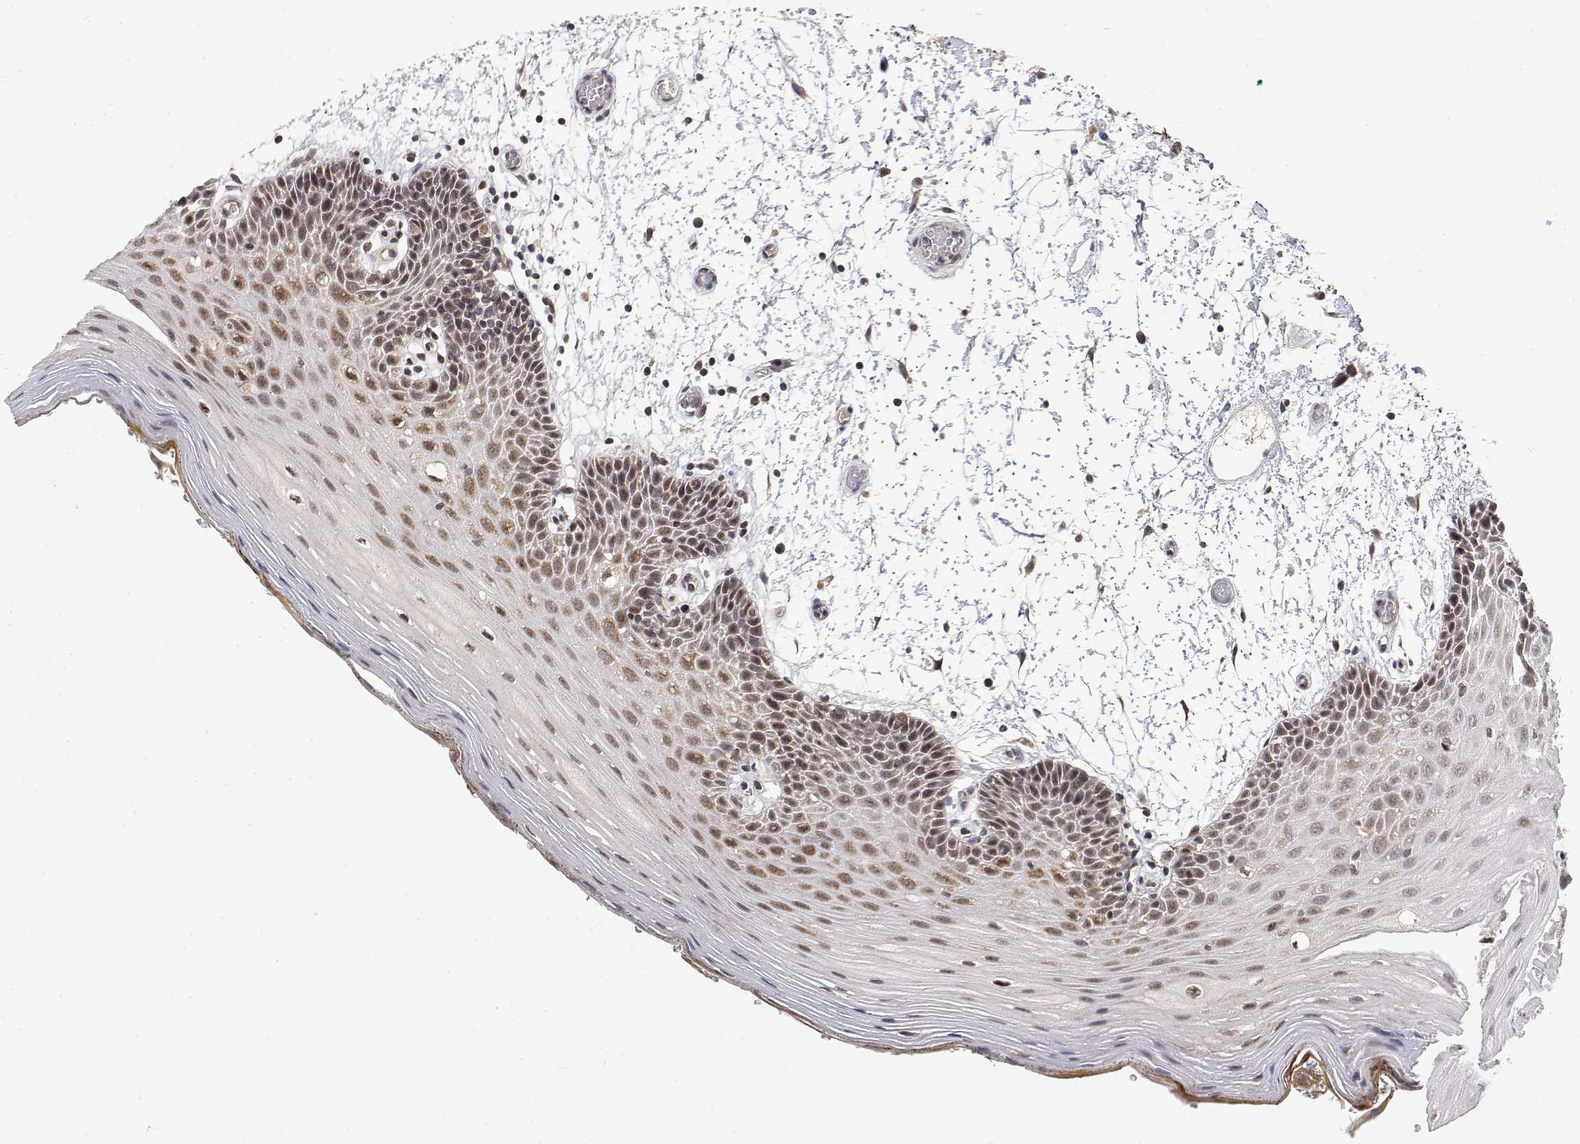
{"staining": {"intensity": "moderate", "quantity": "25%-75%", "location": "cytoplasmic/membranous,nuclear"}, "tissue": "oral mucosa", "cell_type": "Squamous epithelial cells", "image_type": "normal", "snomed": [{"axis": "morphology", "description": "Normal tissue, NOS"}, {"axis": "morphology", "description": "Squamous cell carcinoma, NOS"}, {"axis": "topography", "description": "Oral tissue"}, {"axis": "topography", "description": "Head-Neck"}], "caption": "Oral mucosa was stained to show a protein in brown. There is medium levels of moderate cytoplasmic/membranous,nuclear expression in approximately 25%-75% of squamous epithelial cells.", "gene": "GADD45GIP1", "patient": {"sex": "male", "age": 52}}